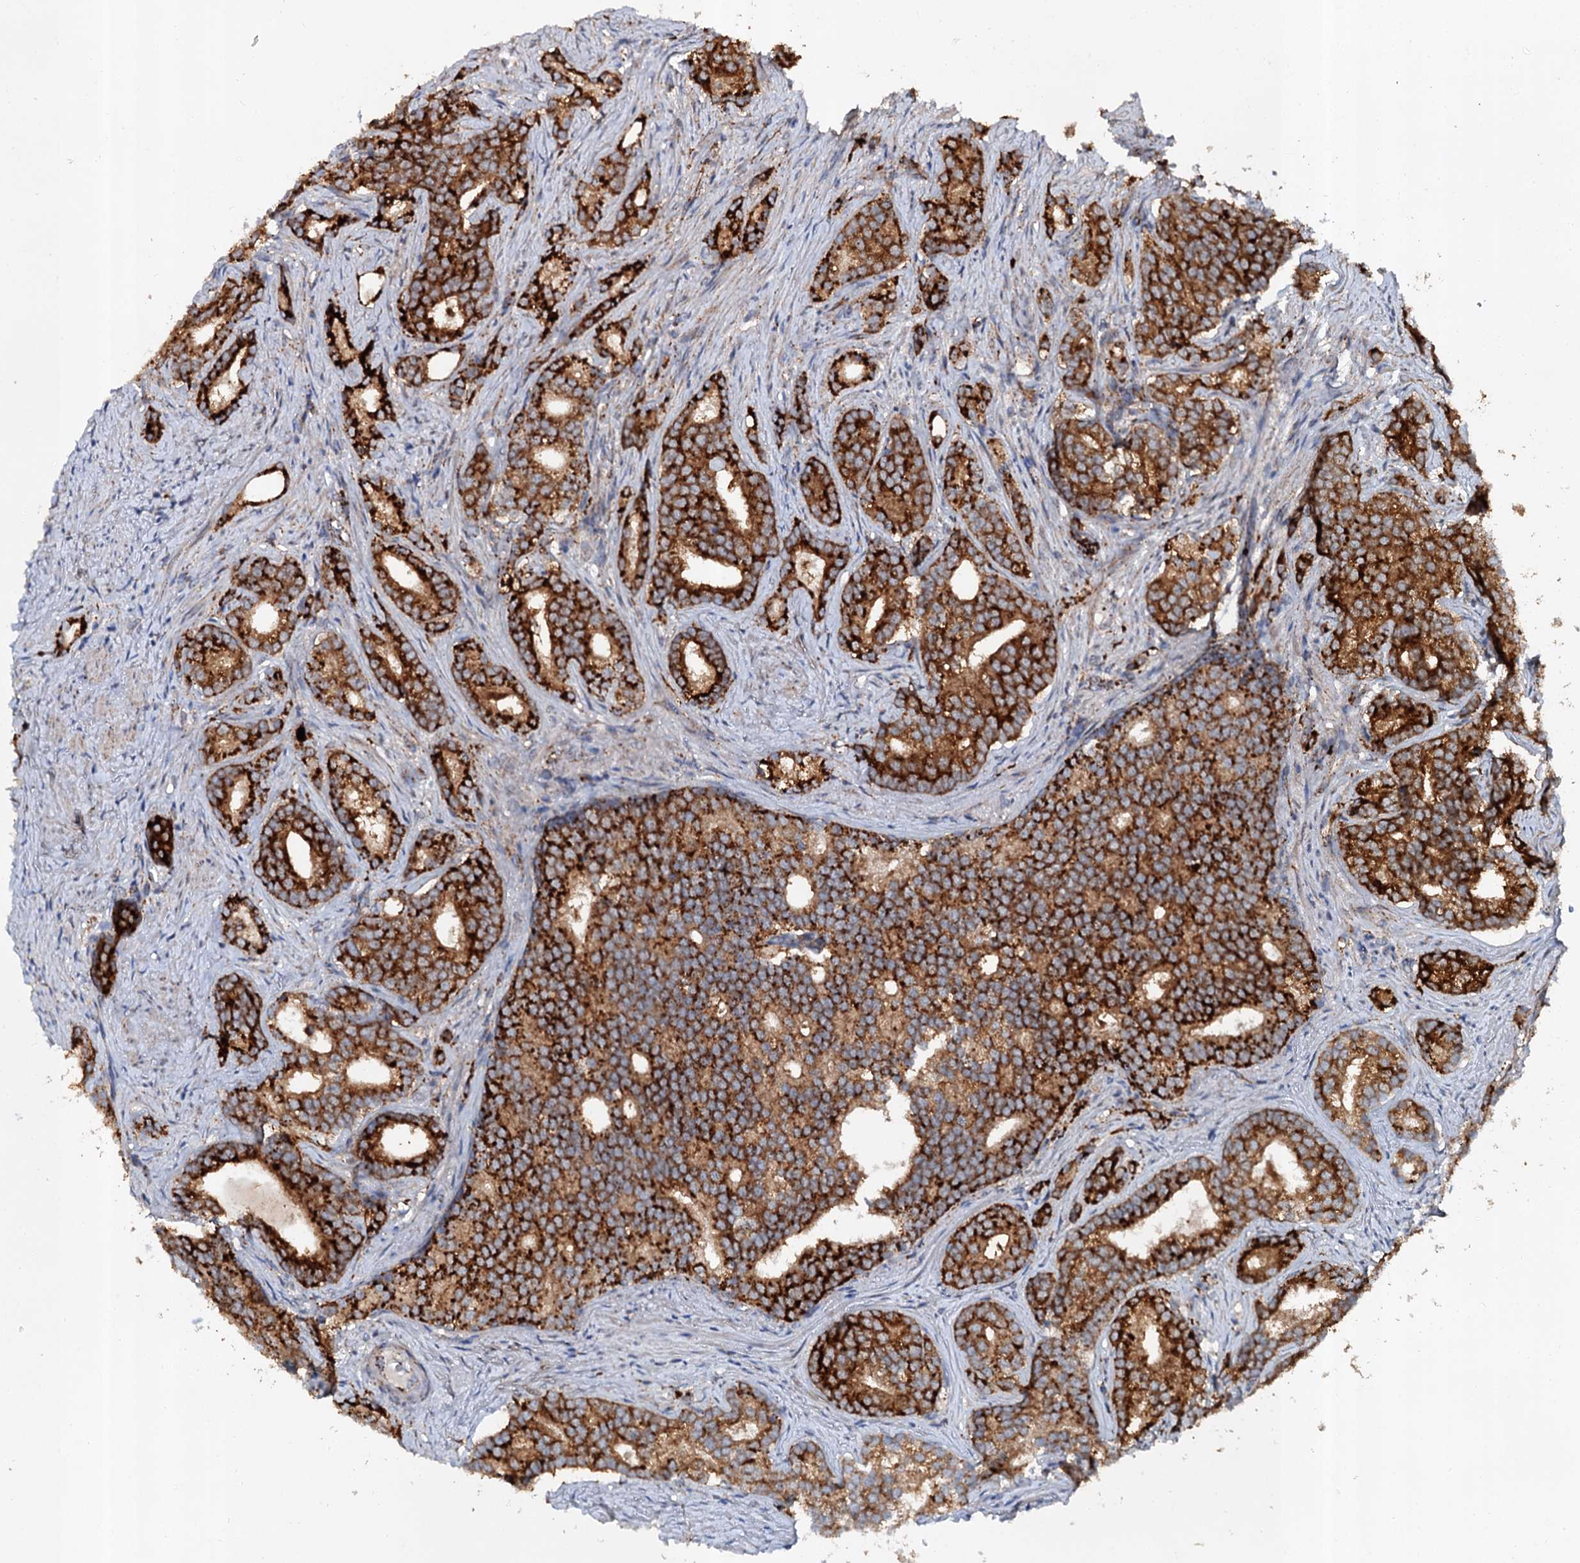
{"staining": {"intensity": "strong", "quantity": ">75%", "location": "cytoplasmic/membranous"}, "tissue": "prostate cancer", "cell_type": "Tumor cells", "image_type": "cancer", "snomed": [{"axis": "morphology", "description": "Adenocarcinoma, Low grade"}, {"axis": "topography", "description": "Prostate"}], "caption": "This is an image of immunohistochemistry (IHC) staining of prostate low-grade adenocarcinoma, which shows strong expression in the cytoplasmic/membranous of tumor cells.", "gene": "GBA1", "patient": {"sex": "male", "age": 71}}